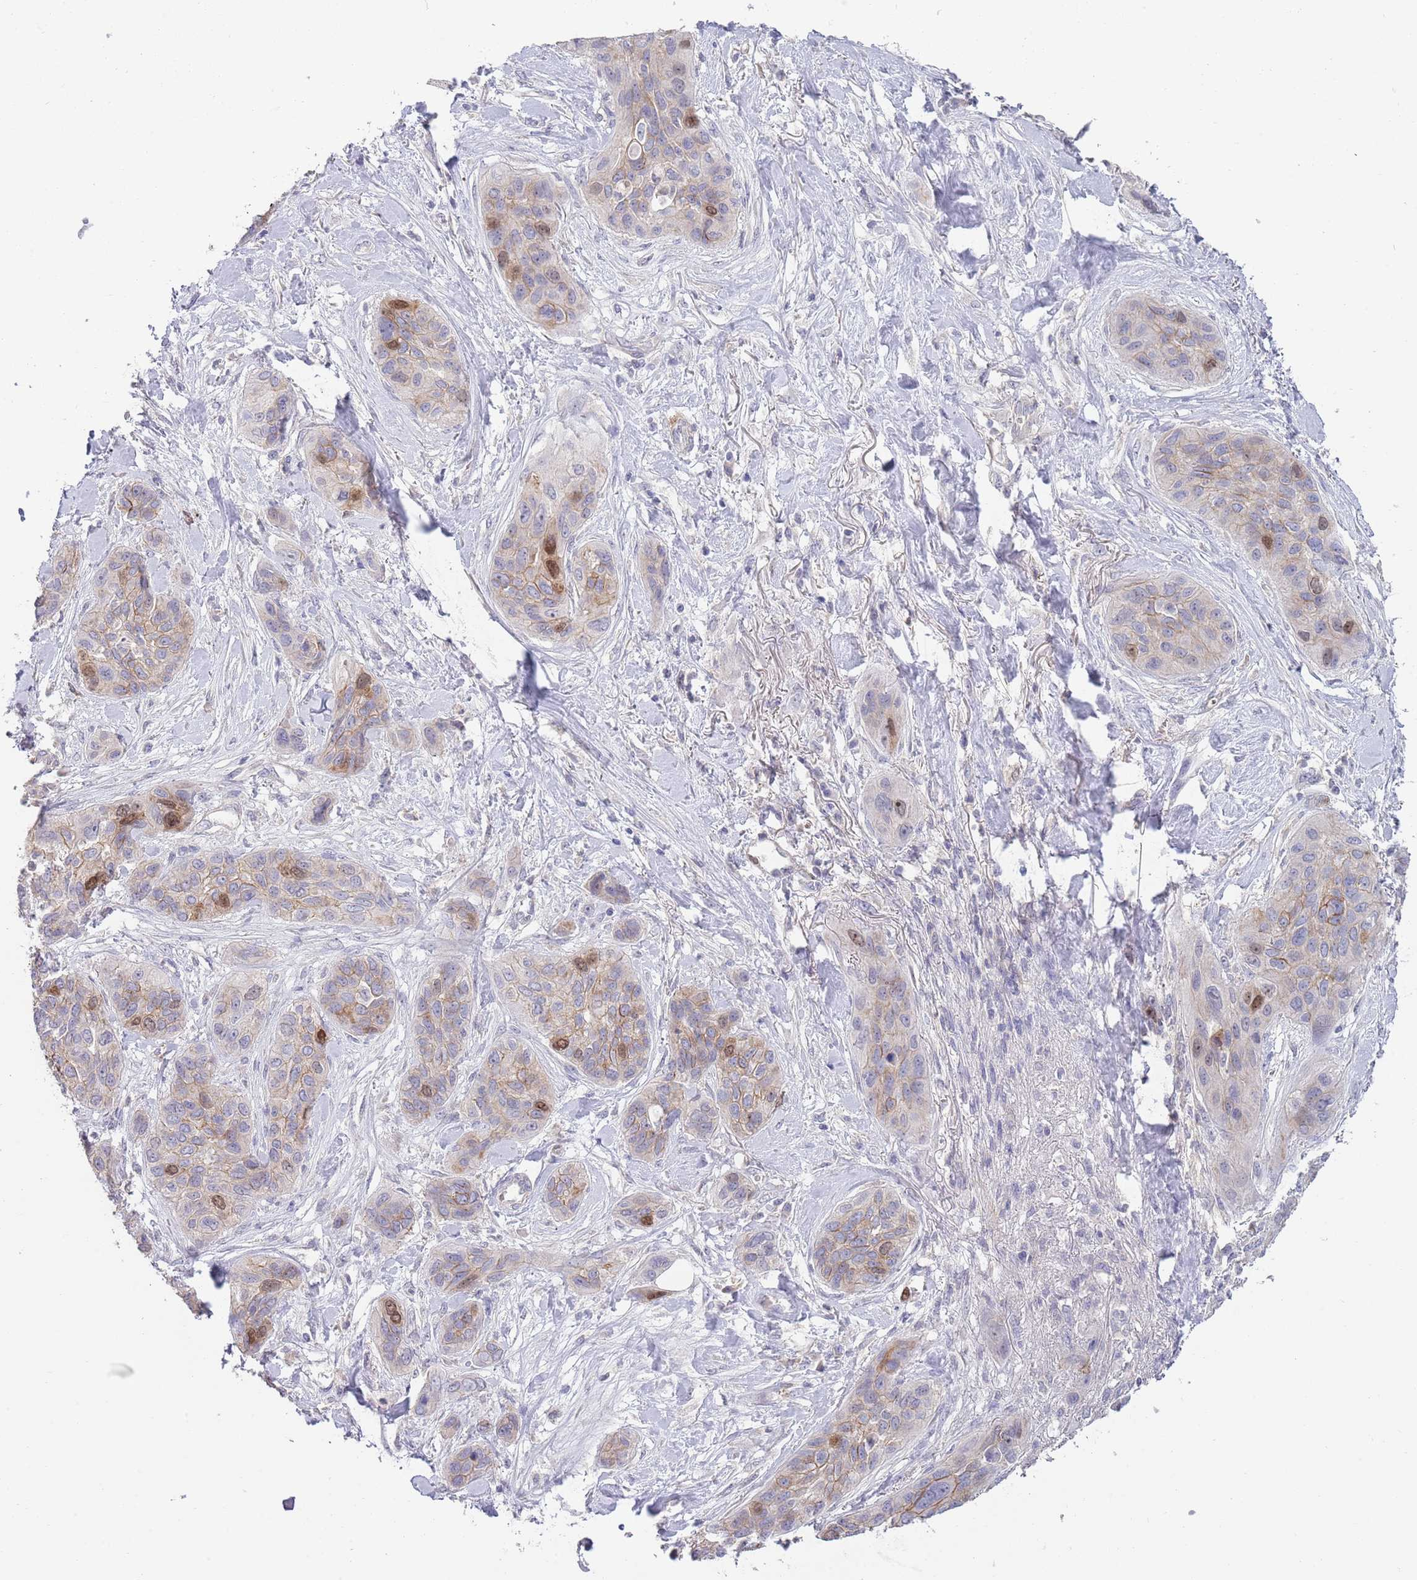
{"staining": {"intensity": "moderate", "quantity": "<25%", "location": "cytoplasmic/membranous,nuclear"}, "tissue": "lung cancer", "cell_type": "Tumor cells", "image_type": "cancer", "snomed": [{"axis": "morphology", "description": "Squamous cell carcinoma, NOS"}, {"axis": "topography", "description": "Lung"}], "caption": "Immunohistochemistry (IHC) image of neoplastic tissue: human lung squamous cell carcinoma stained using immunohistochemistry (IHC) reveals low levels of moderate protein expression localized specifically in the cytoplasmic/membranous and nuclear of tumor cells, appearing as a cytoplasmic/membranous and nuclear brown color.", "gene": "PIMREG", "patient": {"sex": "female", "age": 70}}